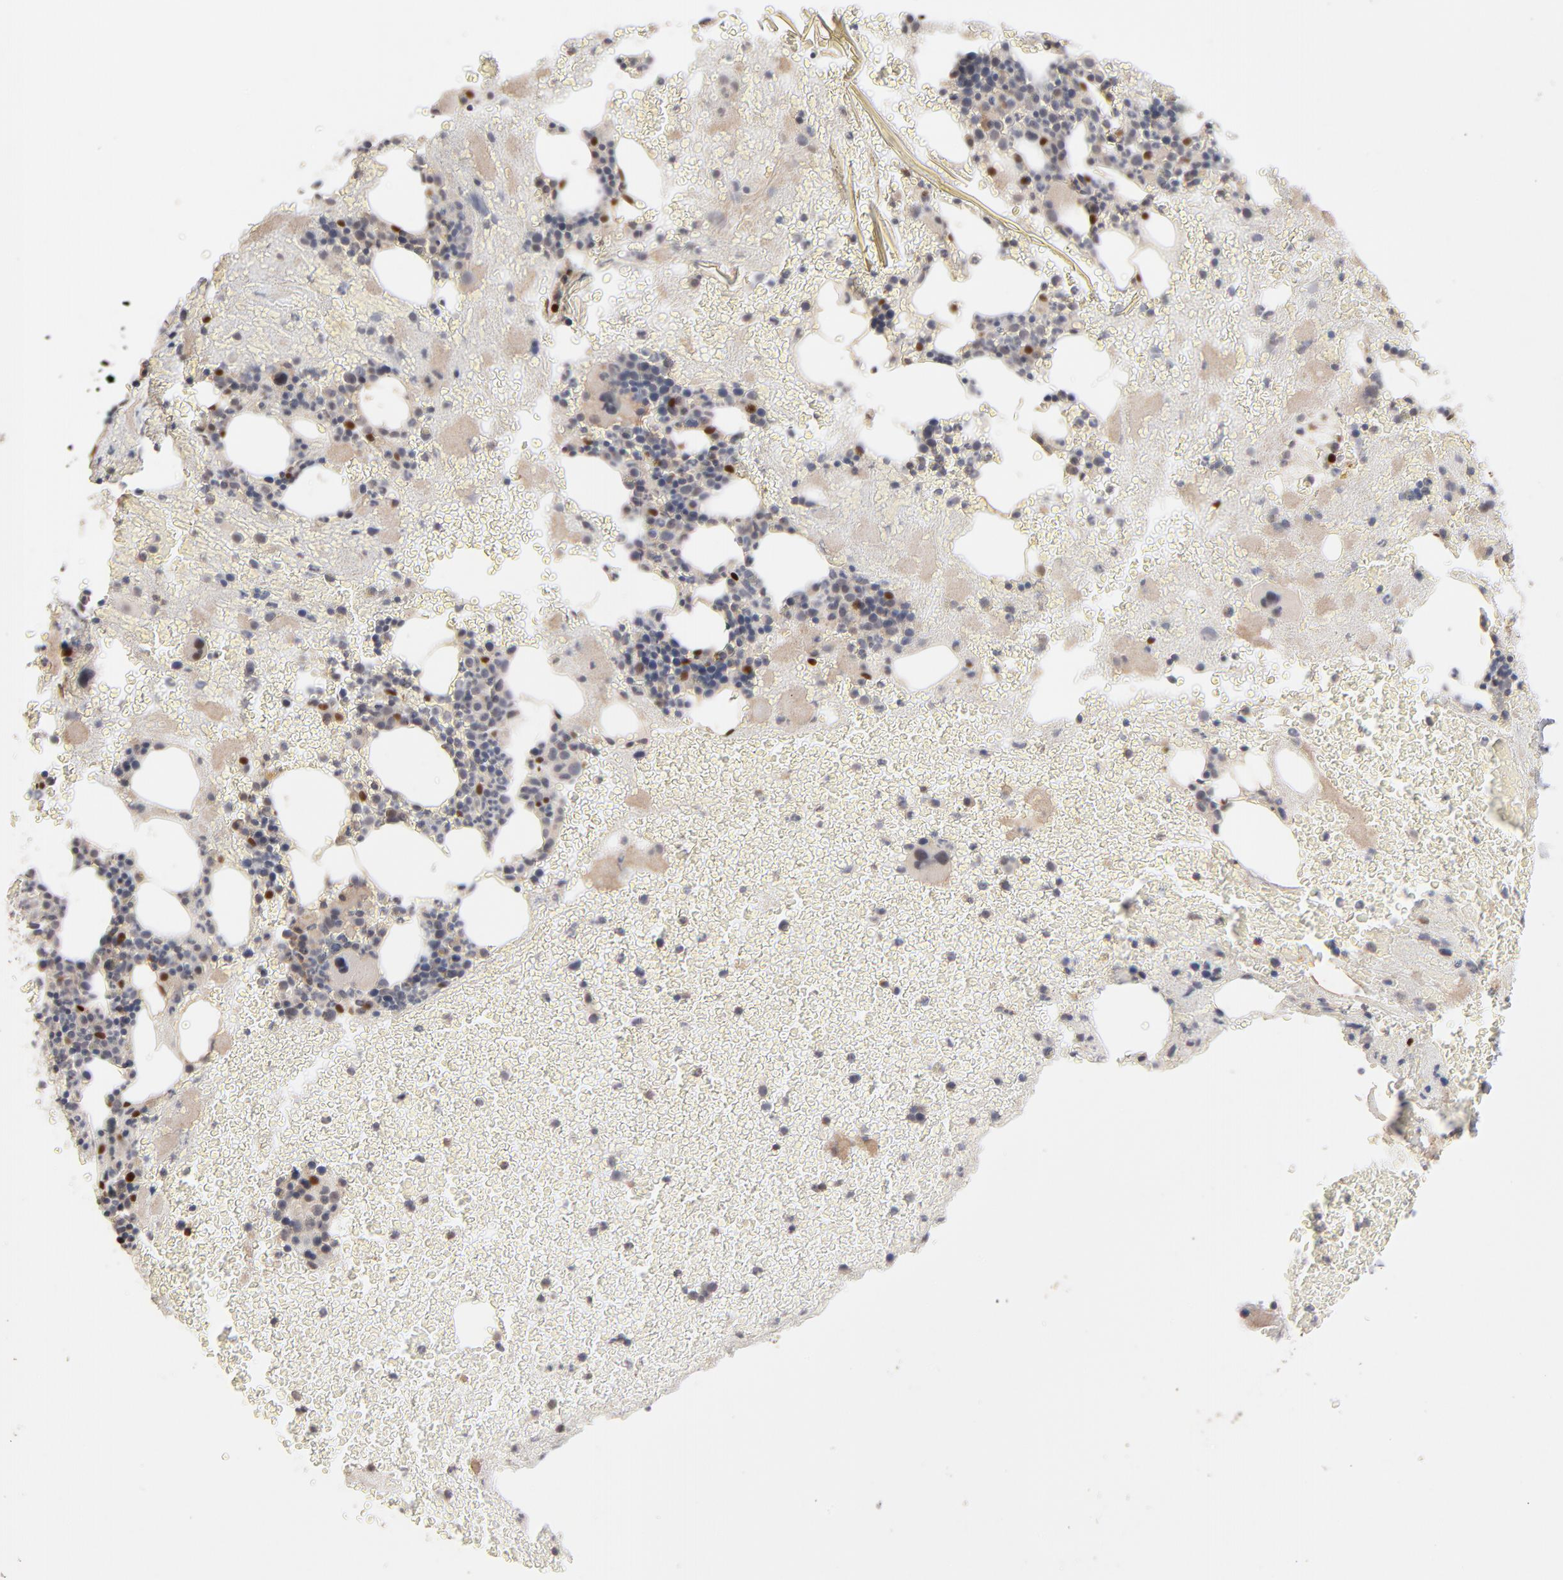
{"staining": {"intensity": "moderate", "quantity": "<25%", "location": "nuclear"}, "tissue": "bone marrow", "cell_type": "Hematopoietic cells", "image_type": "normal", "snomed": [{"axis": "morphology", "description": "Normal tissue, NOS"}, {"axis": "topography", "description": "Bone marrow"}], "caption": "Immunohistochemistry (IHC) photomicrograph of normal bone marrow stained for a protein (brown), which exhibits low levels of moderate nuclear staining in approximately <25% of hematopoietic cells.", "gene": "NFIB", "patient": {"sex": "male", "age": 76}}